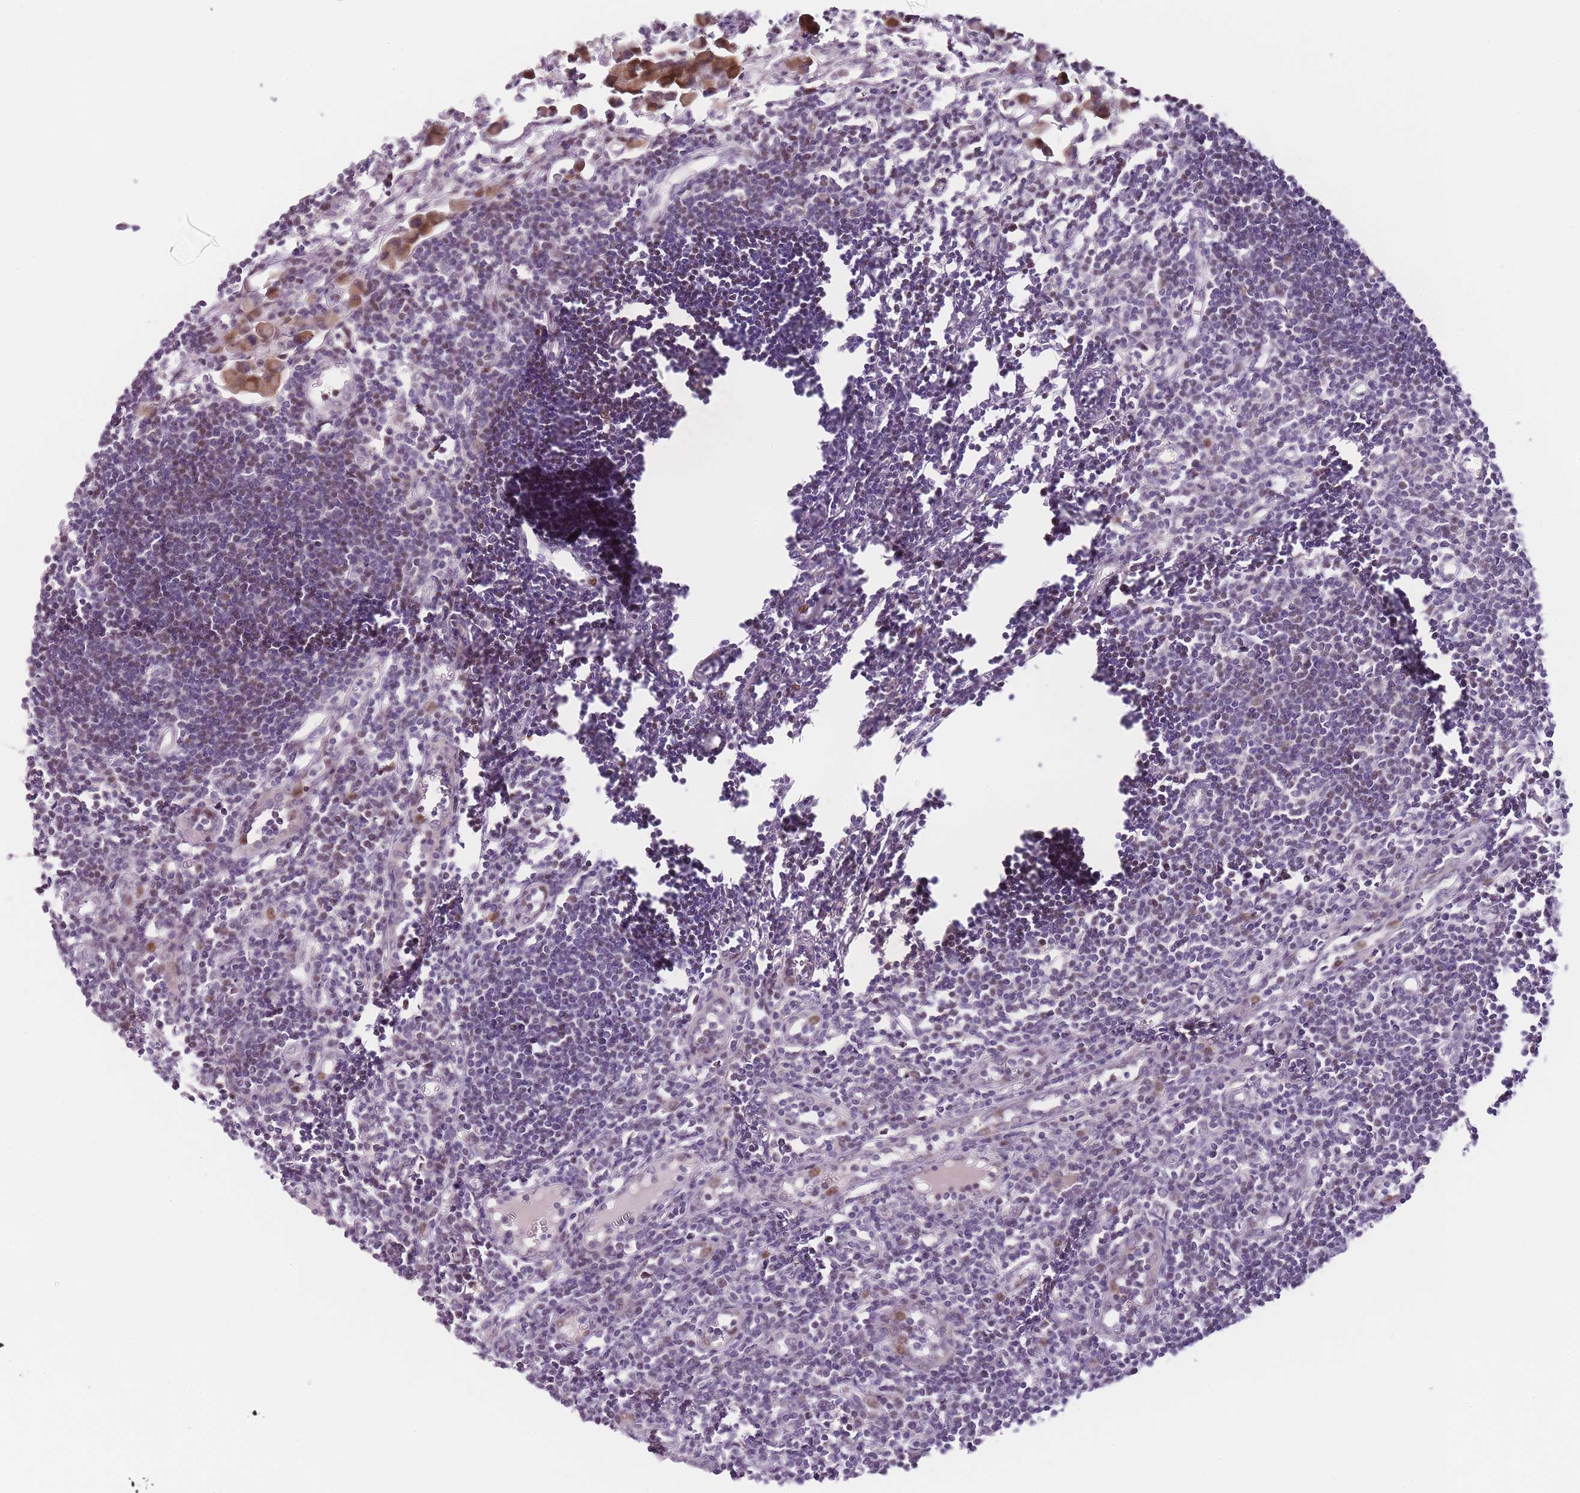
{"staining": {"intensity": "weak", "quantity": "<25%", "location": "nuclear"}, "tissue": "lymph node", "cell_type": "Germinal center cells", "image_type": "normal", "snomed": [{"axis": "morphology", "description": "Normal tissue, NOS"}, {"axis": "morphology", "description": "Malignant melanoma, Metastatic site"}, {"axis": "topography", "description": "Lymph node"}], "caption": "Lymph node was stained to show a protein in brown. There is no significant expression in germinal center cells.", "gene": "OGG1", "patient": {"sex": "male", "age": 41}}